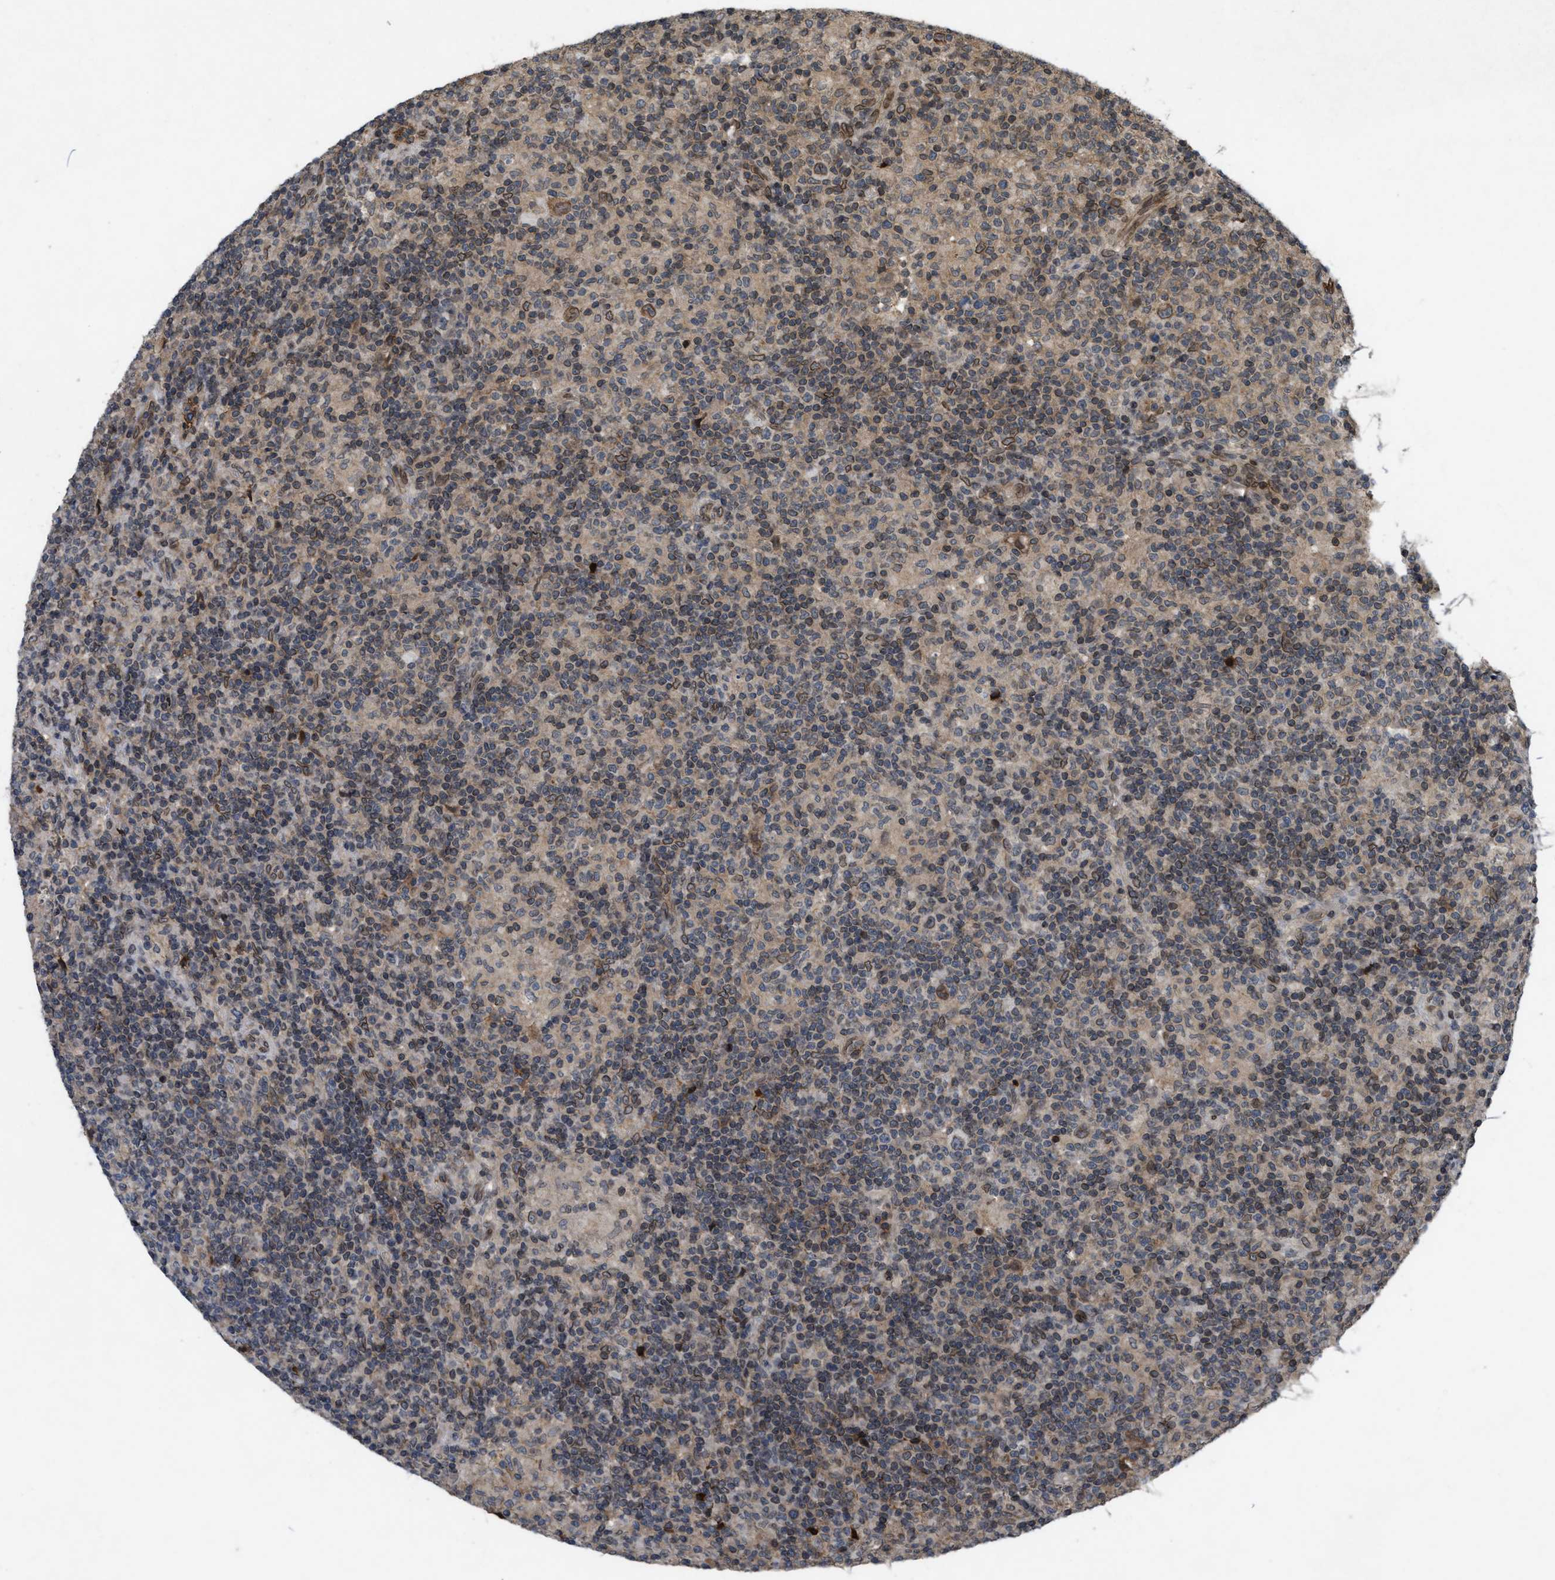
{"staining": {"intensity": "moderate", "quantity": ">75%", "location": "cytoplasmic/membranous,nuclear"}, "tissue": "lymphoma", "cell_type": "Tumor cells", "image_type": "cancer", "snomed": [{"axis": "morphology", "description": "Hodgkin's disease, NOS"}, {"axis": "topography", "description": "Lymph node"}], "caption": "The micrograph displays immunohistochemical staining of Hodgkin's disease. There is moderate cytoplasmic/membranous and nuclear positivity is present in approximately >75% of tumor cells.", "gene": "CRY1", "patient": {"sex": "male", "age": 70}}